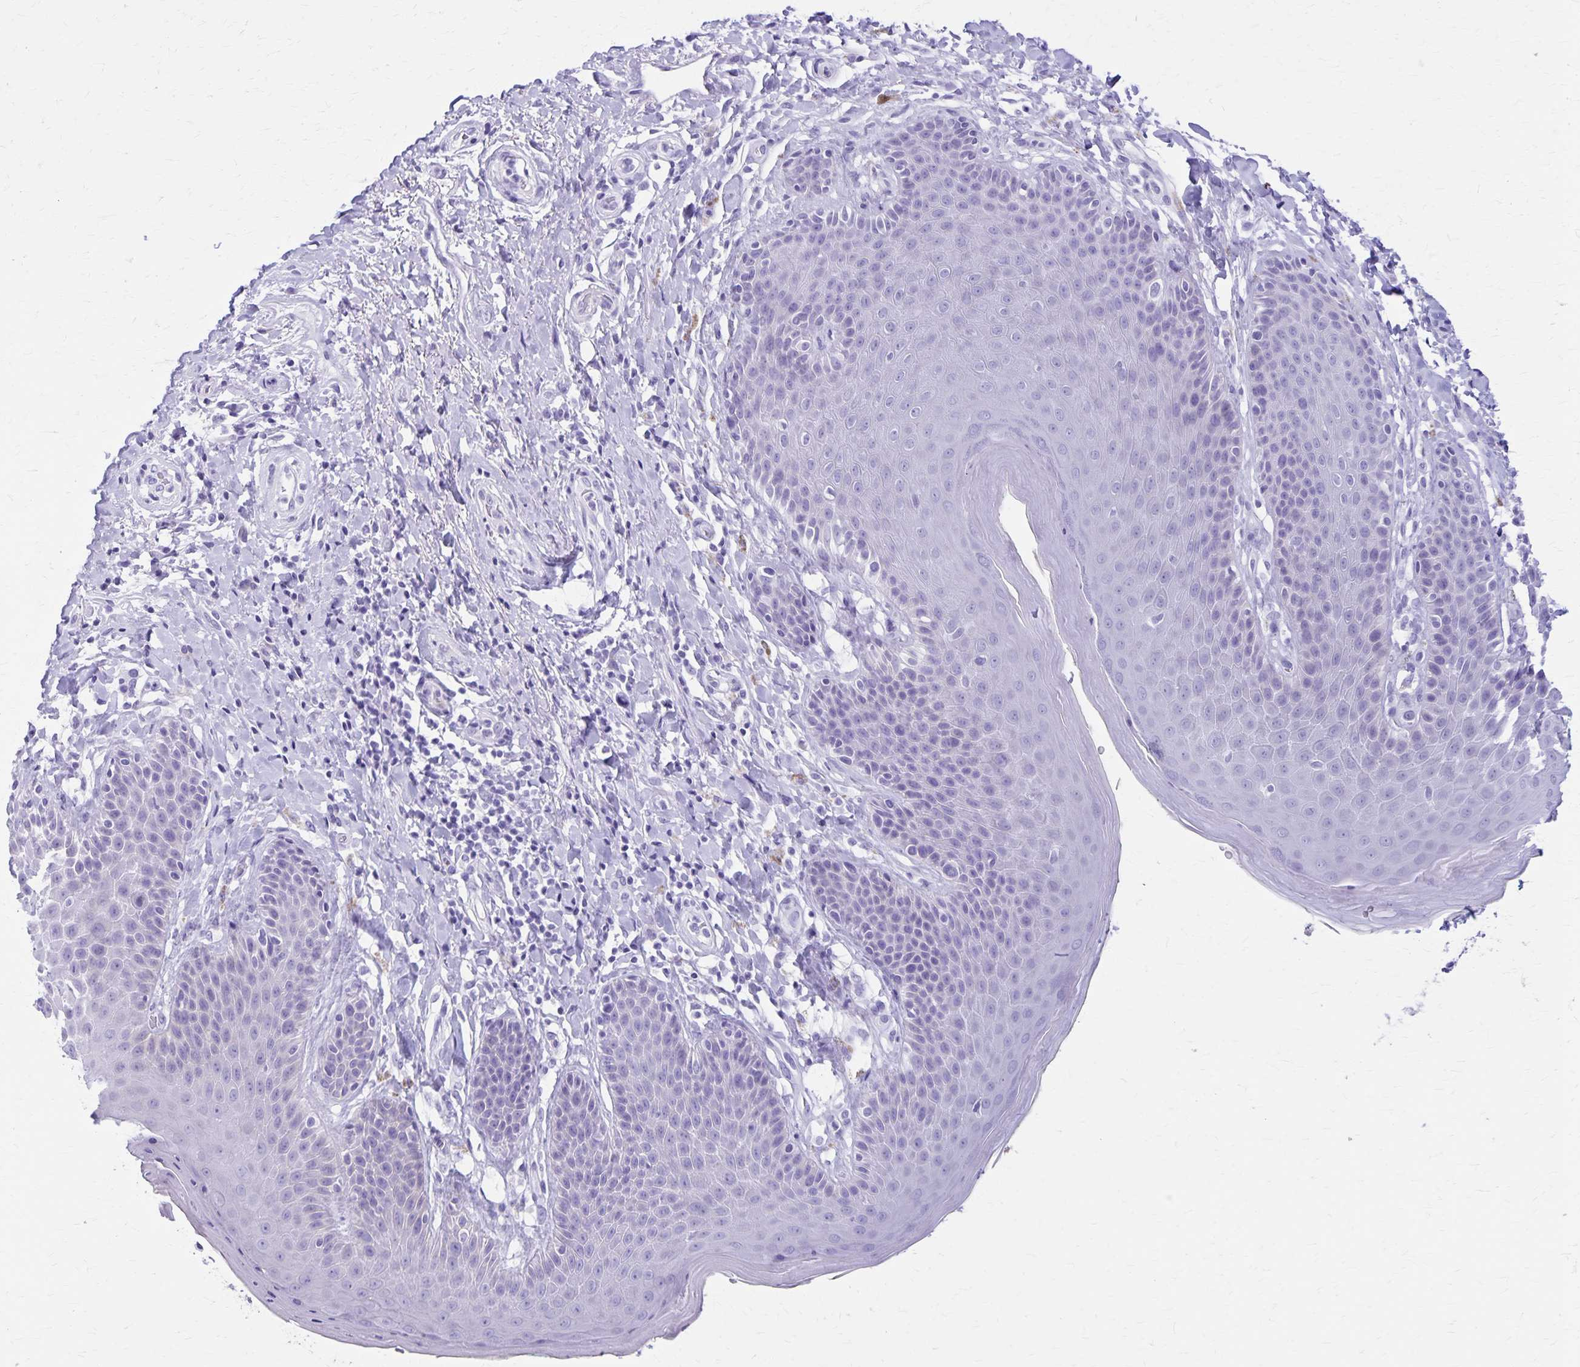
{"staining": {"intensity": "negative", "quantity": "none", "location": "none"}, "tissue": "skin", "cell_type": "Epidermal cells", "image_type": "normal", "snomed": [{"axis": "morphology", "description": "Normal tissue, NOS"}, {"axis": "topography", "description": "Anal"}, {"axis": "topography", "description": "Peripheral nerve tissue"}], "caption": "DAB (3,3'-diaminobenzidine) immunohistochemical staining of unremarkable skin reveals no significant staining in epidermal cells.", "gene": "DEFA5", "patient": {"sex": "male", "age": 51}}